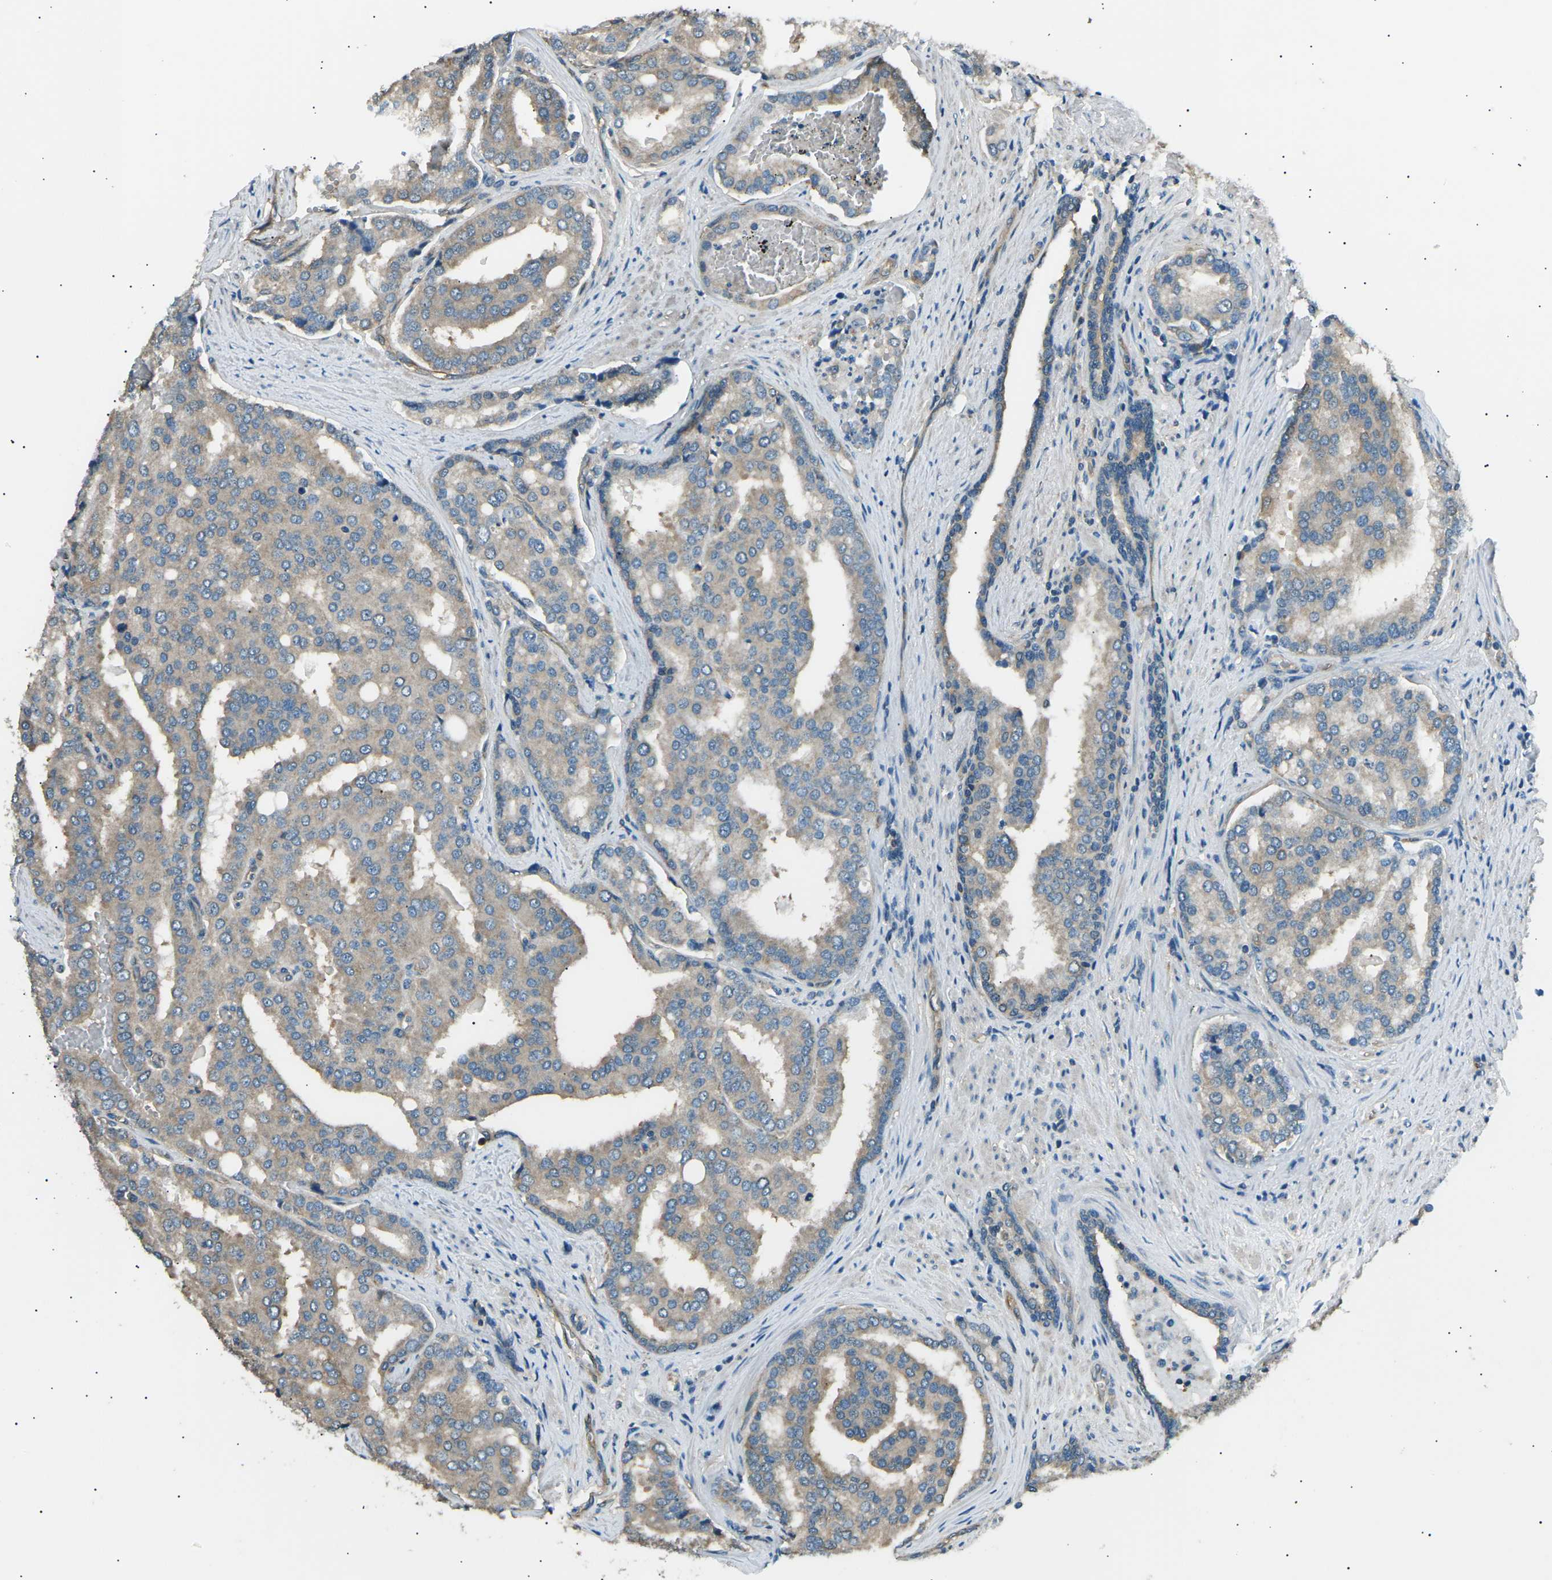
{"staining": {"intensity": "moderate", "quantity": ">75%", "location": "cytoplasmic/membranous"}, "tissue": "prostate cancer", "cell_type": "Tumor cells", "image_type": "cancer", "snomed": [{"axis": "morphology", "description": "Adenocarcinoma, High grade"}, {"axis": "topography", "description": "Prostate"}], "caption": "Immunohistochemistry (DAB) staining of human prostate cancer (adenocarcinoma (high-grade)) exhibits moderate cytoplasmic/membranous protein positivity in approximately >75% of tumor cells. (IHC, brightfield microscopy, high magnification).", "gene": "SLK", "patient": {"sex": "male", "age": 50}}